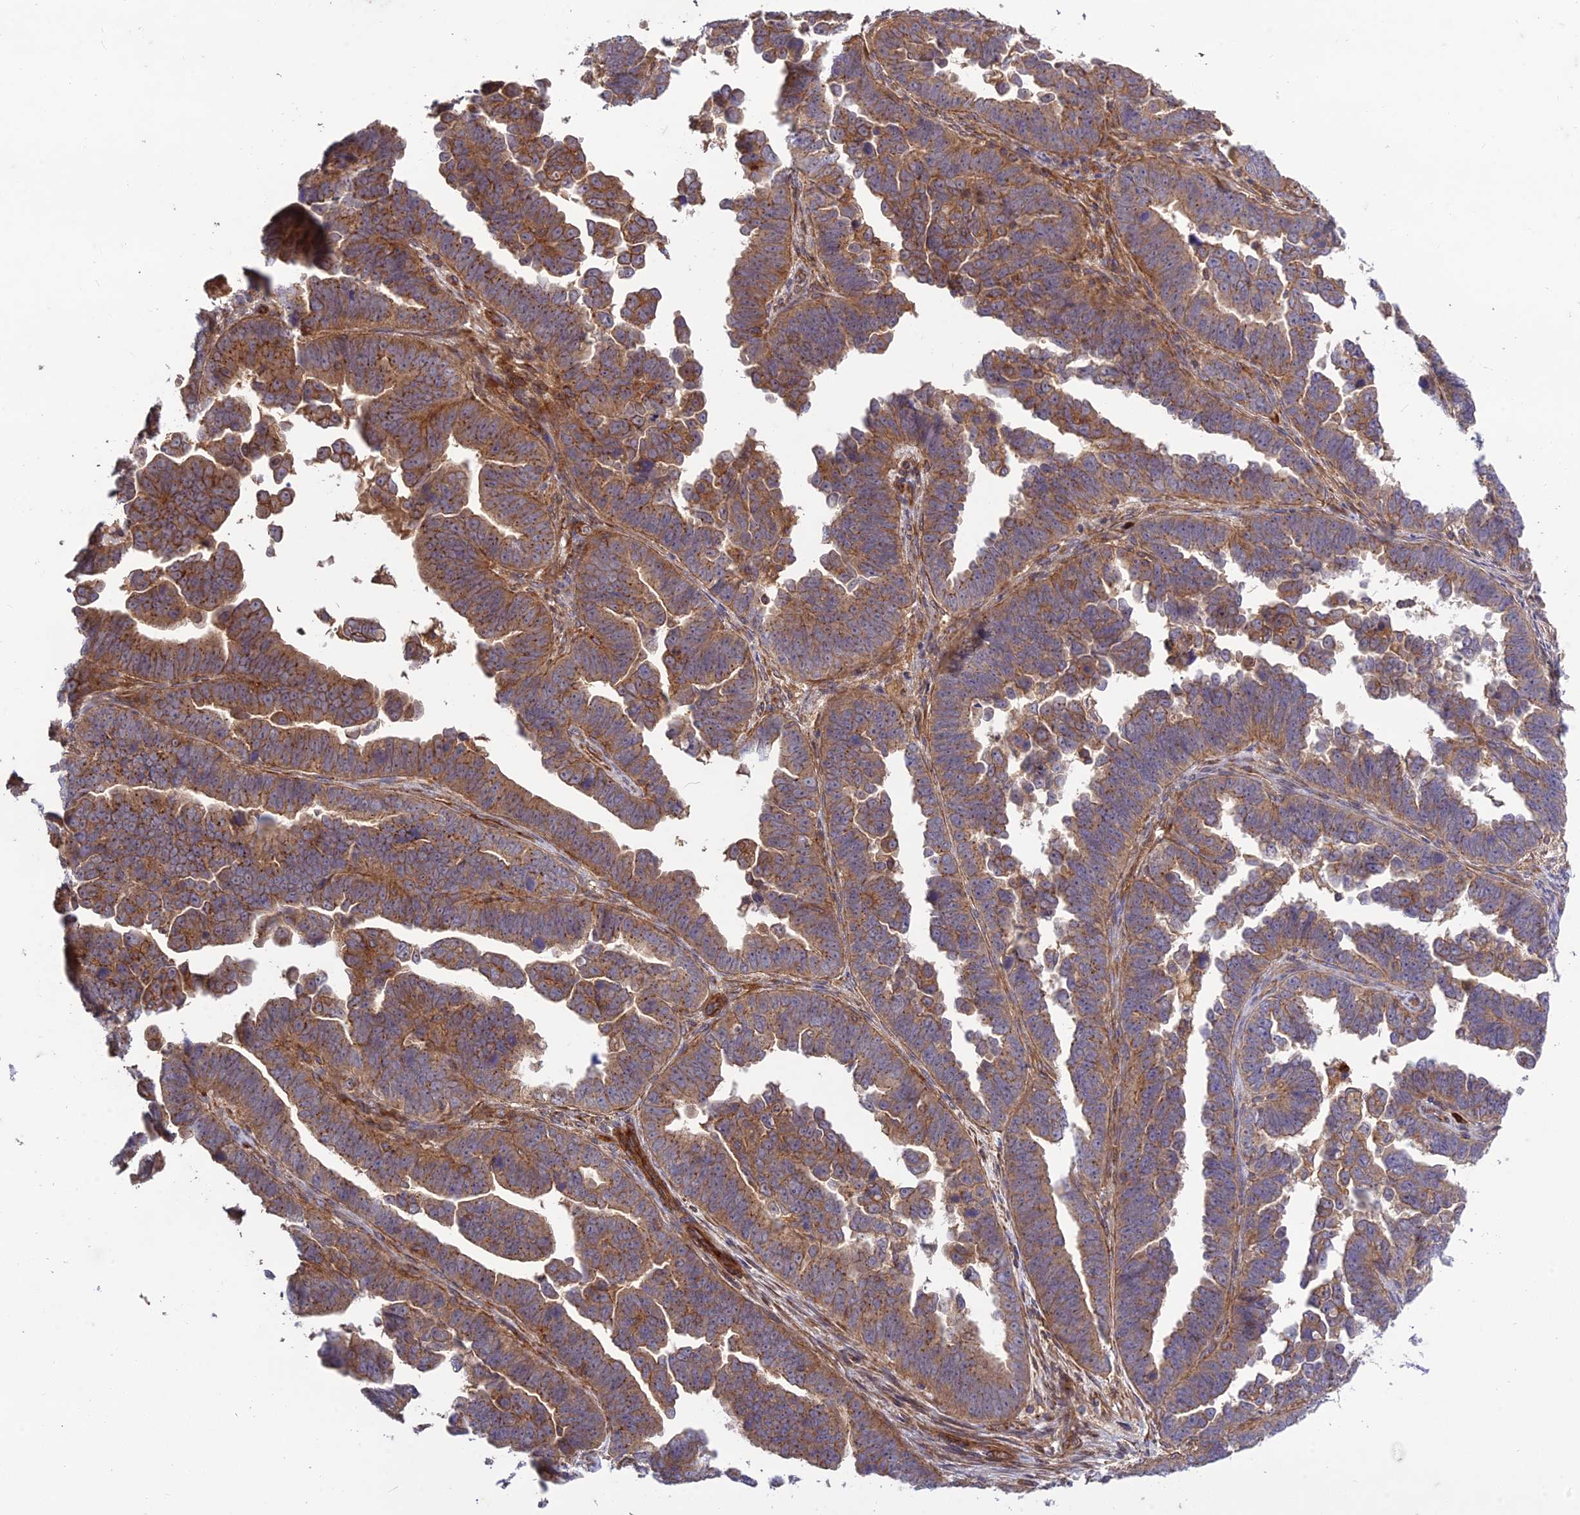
{"staining": {"intensity": "moderate", "quantity": "25%-75%", "location": "cytoplasmic/membranous"}, "tissue": "endometrial cancer", "cell_type": "Tumor cells", "image_type": "cancer", "snomed": [{"axis": "morphology", "description": "Adenocarcinoma, NOS"}, {"axis": "topography", "description": "Endometrium"}], "caption": "This image shows immunohistochemistry staining of human endometrial adenocarcinoma, with medium moderate cytoplasmic/membranous positivity in about 25%-75% of tumor cells.", "gene": "TMEM131L", "patient": {"sex": "female", "age": 75}}